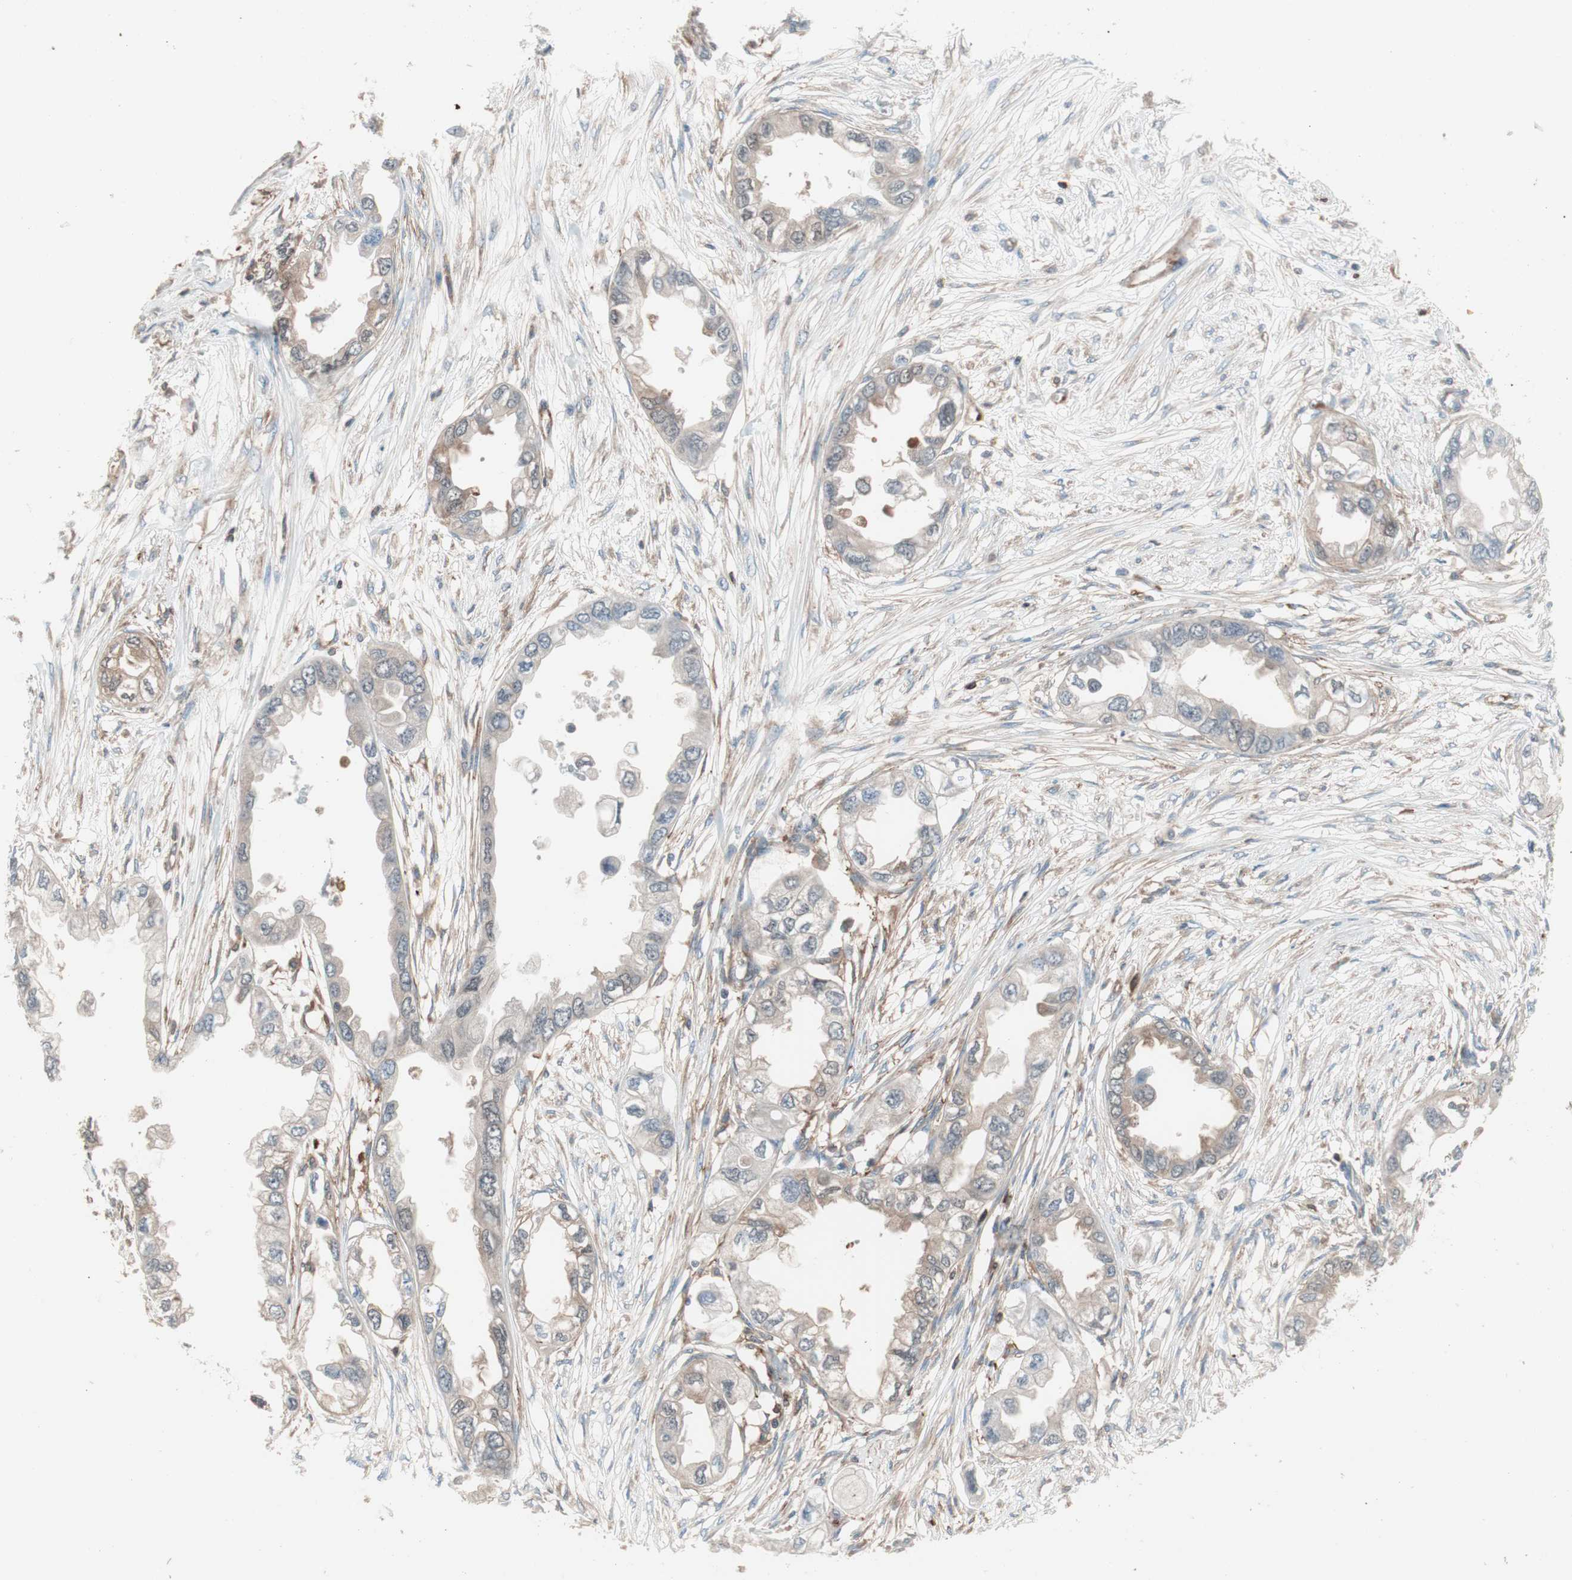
{"staining": {"intensity": "weak", "quantity": "25%-75%", "location": "cytoplasmic/membranous"}, "tissue": "endometrial cancer", "cell_type": "Tumor cells", "image_type": "cancer", "snomed": [{"axis": "morphology", "description": "Adenocarcinoma, NOS"}, {"axis": "topography", "description": "Endometrium"}], "caption": "Immunohistochemistry staining of endometrial cancer, which displays low levels of weak cytoplasmic/membranous positivity in approximately 25%-75% of tumor cells indicating weak cytoplasmic/membranous protein positivity. The staining was performed using DAB (3,3'-diaminobenzidine) (brown) for protein detection and nuclei were counterstained in hematoxylin (blue).", "gene": "GALT", "patient": {"sex": "female", "age": 67}}